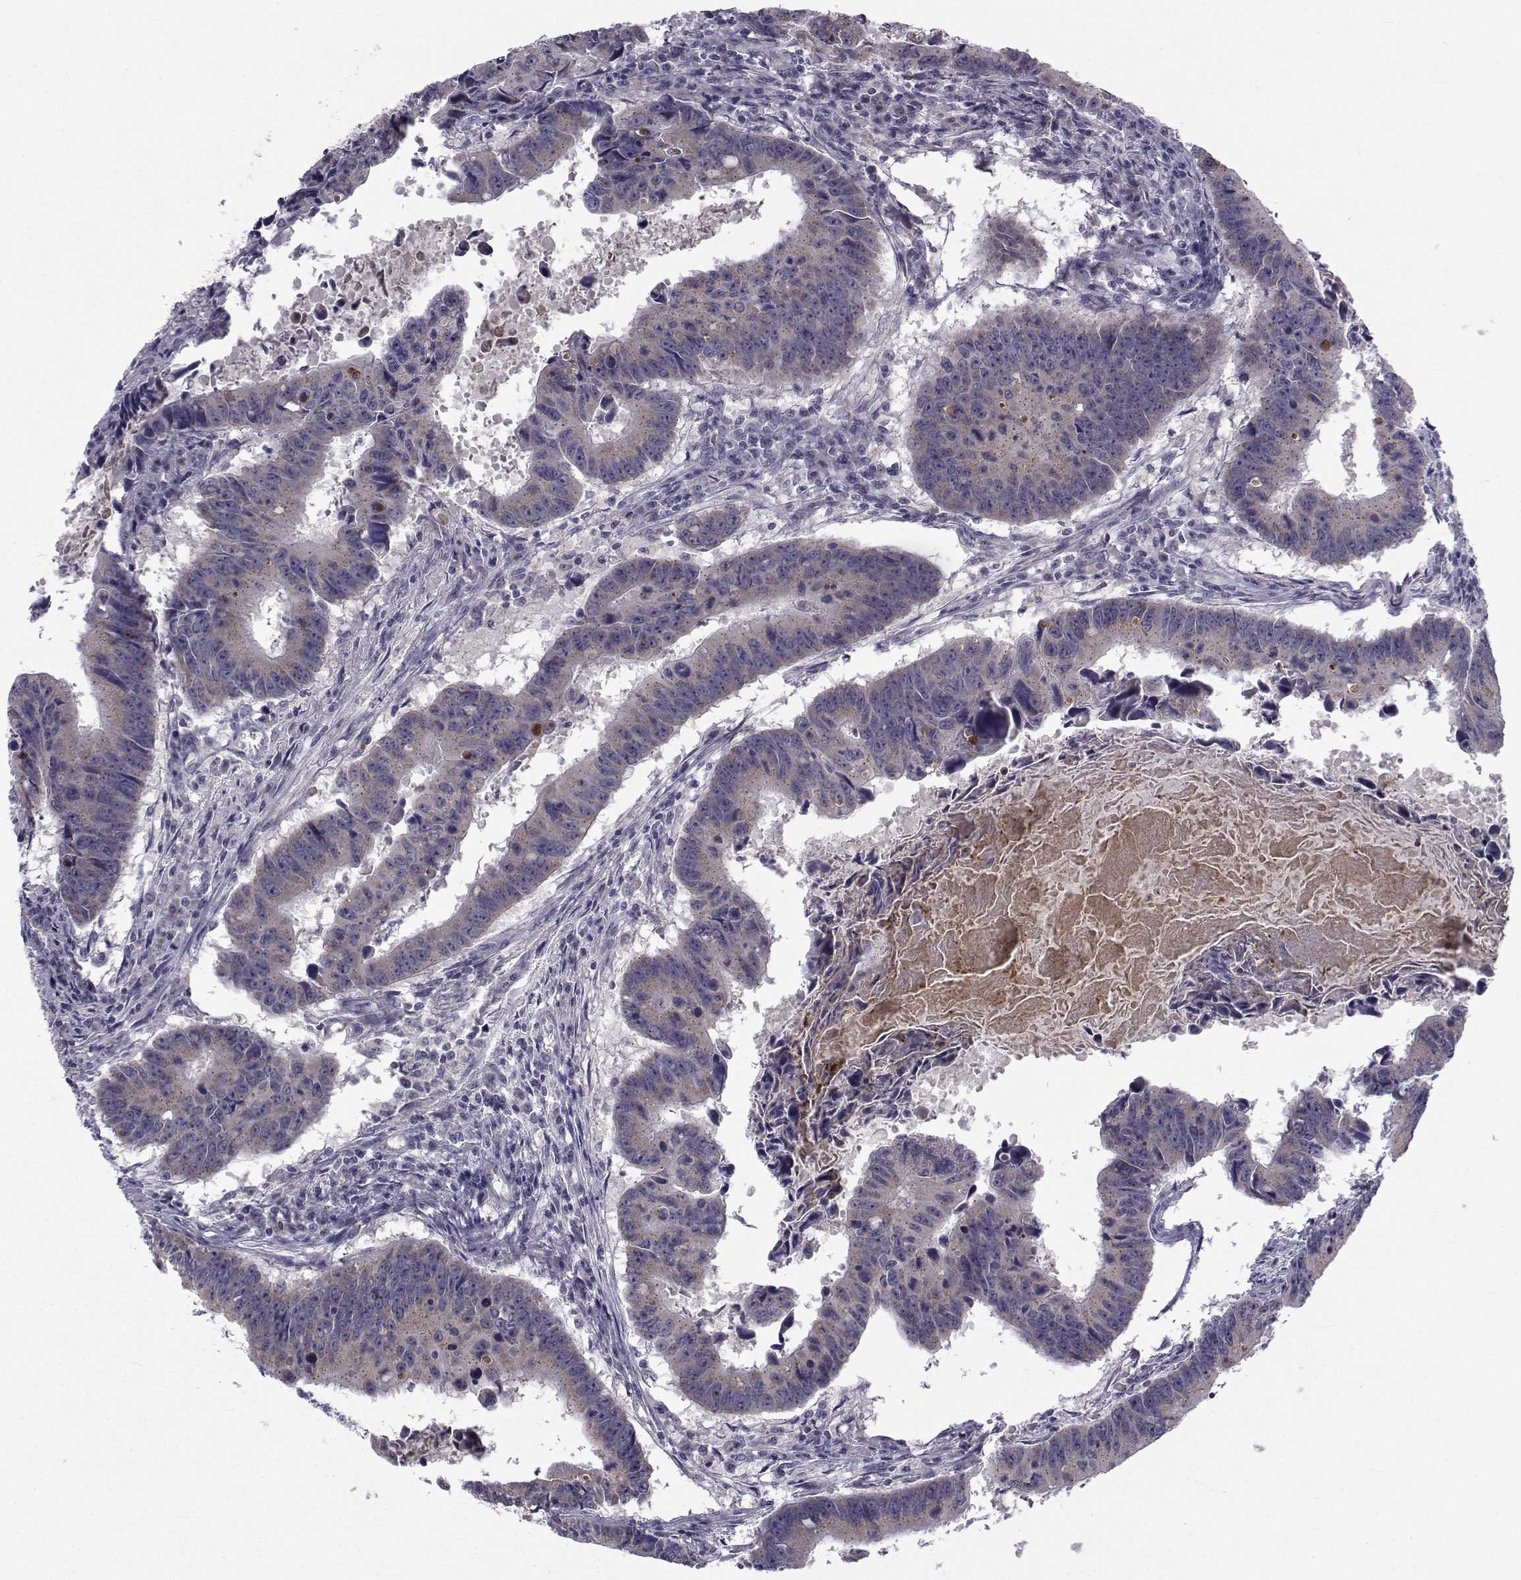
{"staining": {"intensity": "weak", "quantity": "25%-75%", "location": "cytoplasmic/membranous"}, "tissue": "colorectal cancer", "cell_type": "Tumor cells", "image_type": "cancer", "snomed": [{"axis": "morphology", "description": "Adenocarcinoma, NOS"}, {"axis": "topography", "description": "Colon"}], "caption": "Immunohistochemistry (DAB) staining of colorectal adenocarcinoma displays weak cytoplasmic/membranous protein positivity in about 25%-75% of tumor cells.", "gene": "ANGPT1", "patient": {"sex": "female", "age": 87}}